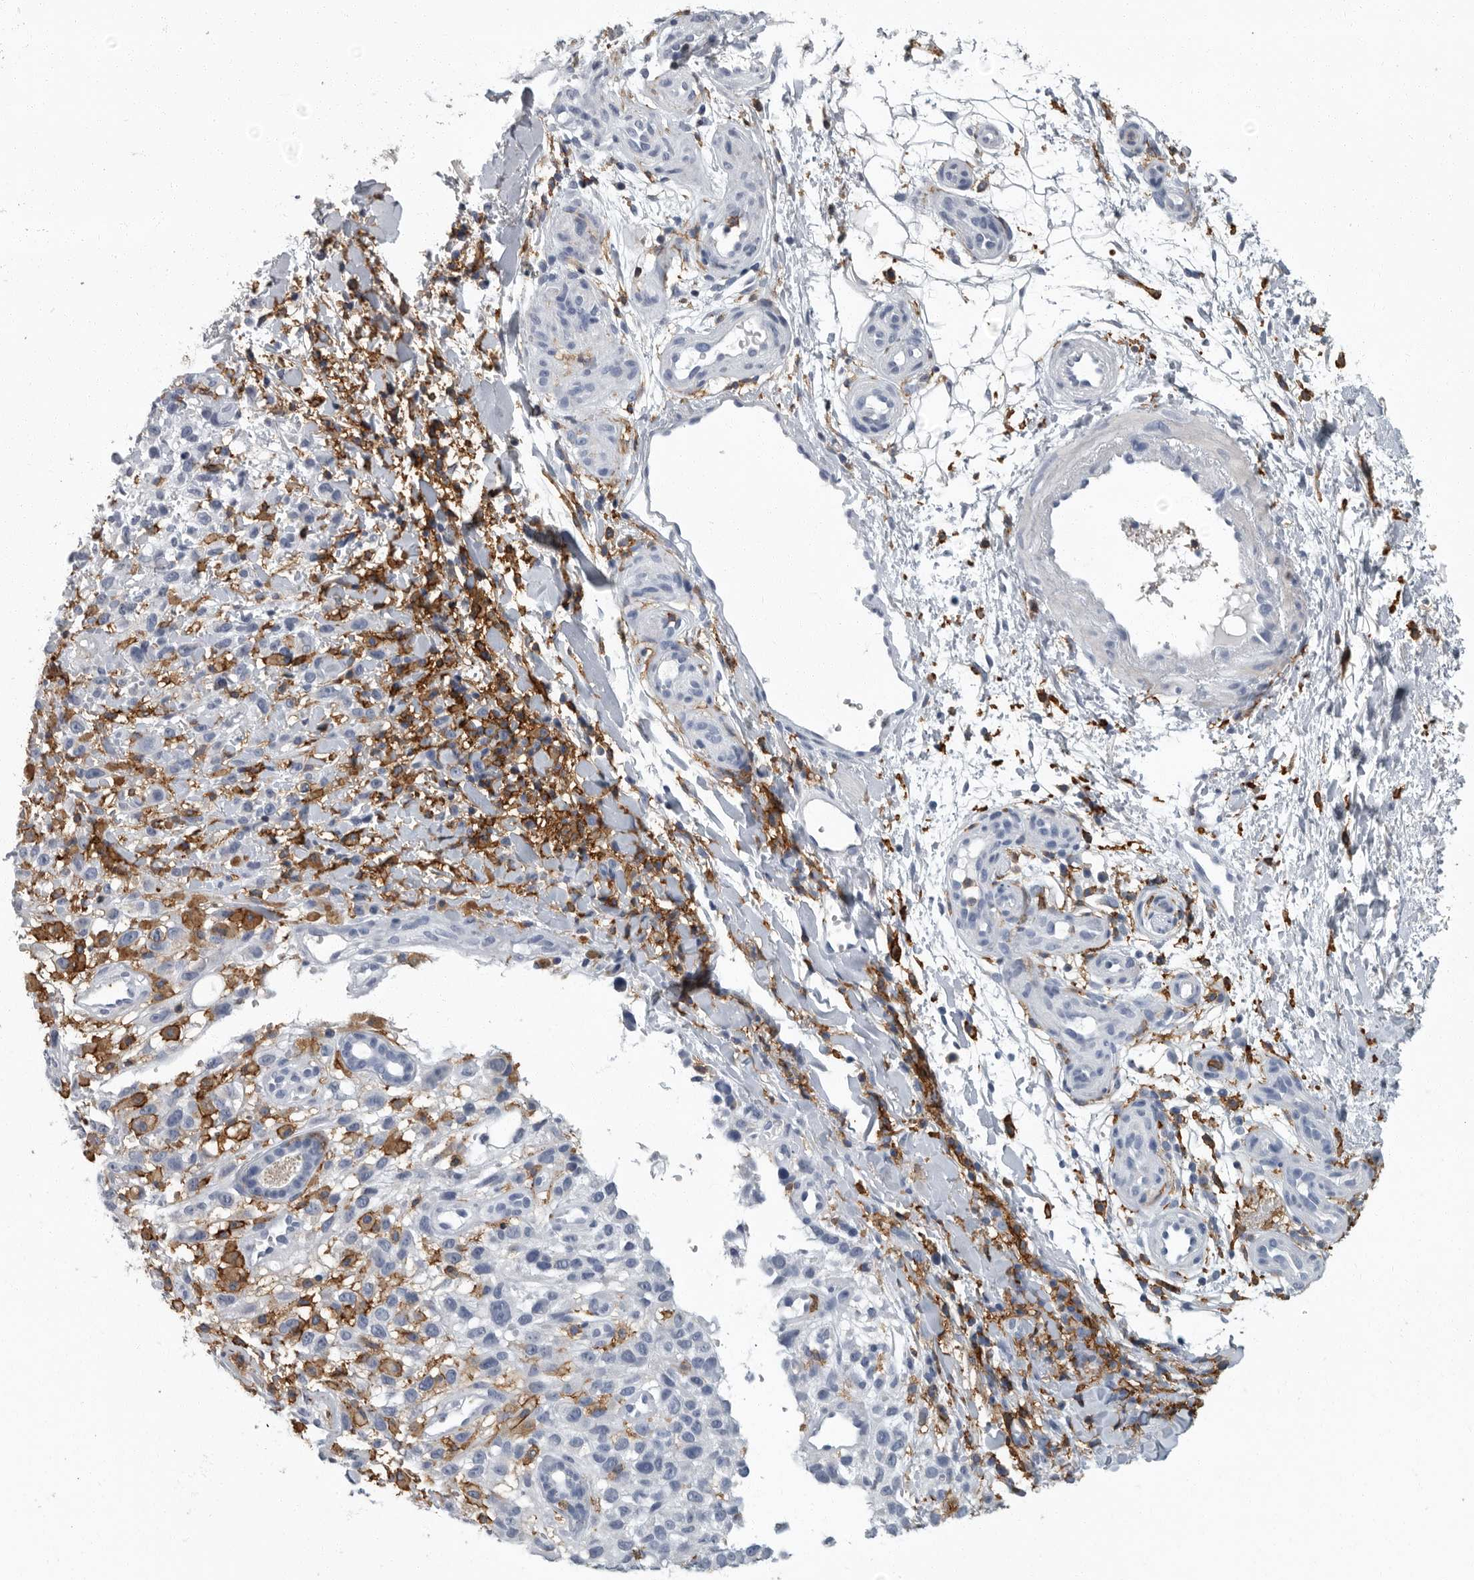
{"staining": {"intensity": "negative", "quantity": "none", "location": "none"}, "tissue": "melanoma", "cell_type": "Tumor cells", "image_type": "cancer", "snomed": [{"axis": "morphology", "description": "Malignant melanoma, Metastatic site"}, {"axis": "topography", "description": "Skin"}], "caption": "Immunohistochemistry (IHC) of melanoma reveals no expression in tumor cells.", "gene": "FCER1G", "patient": {"sex": "female", "age": 72}}